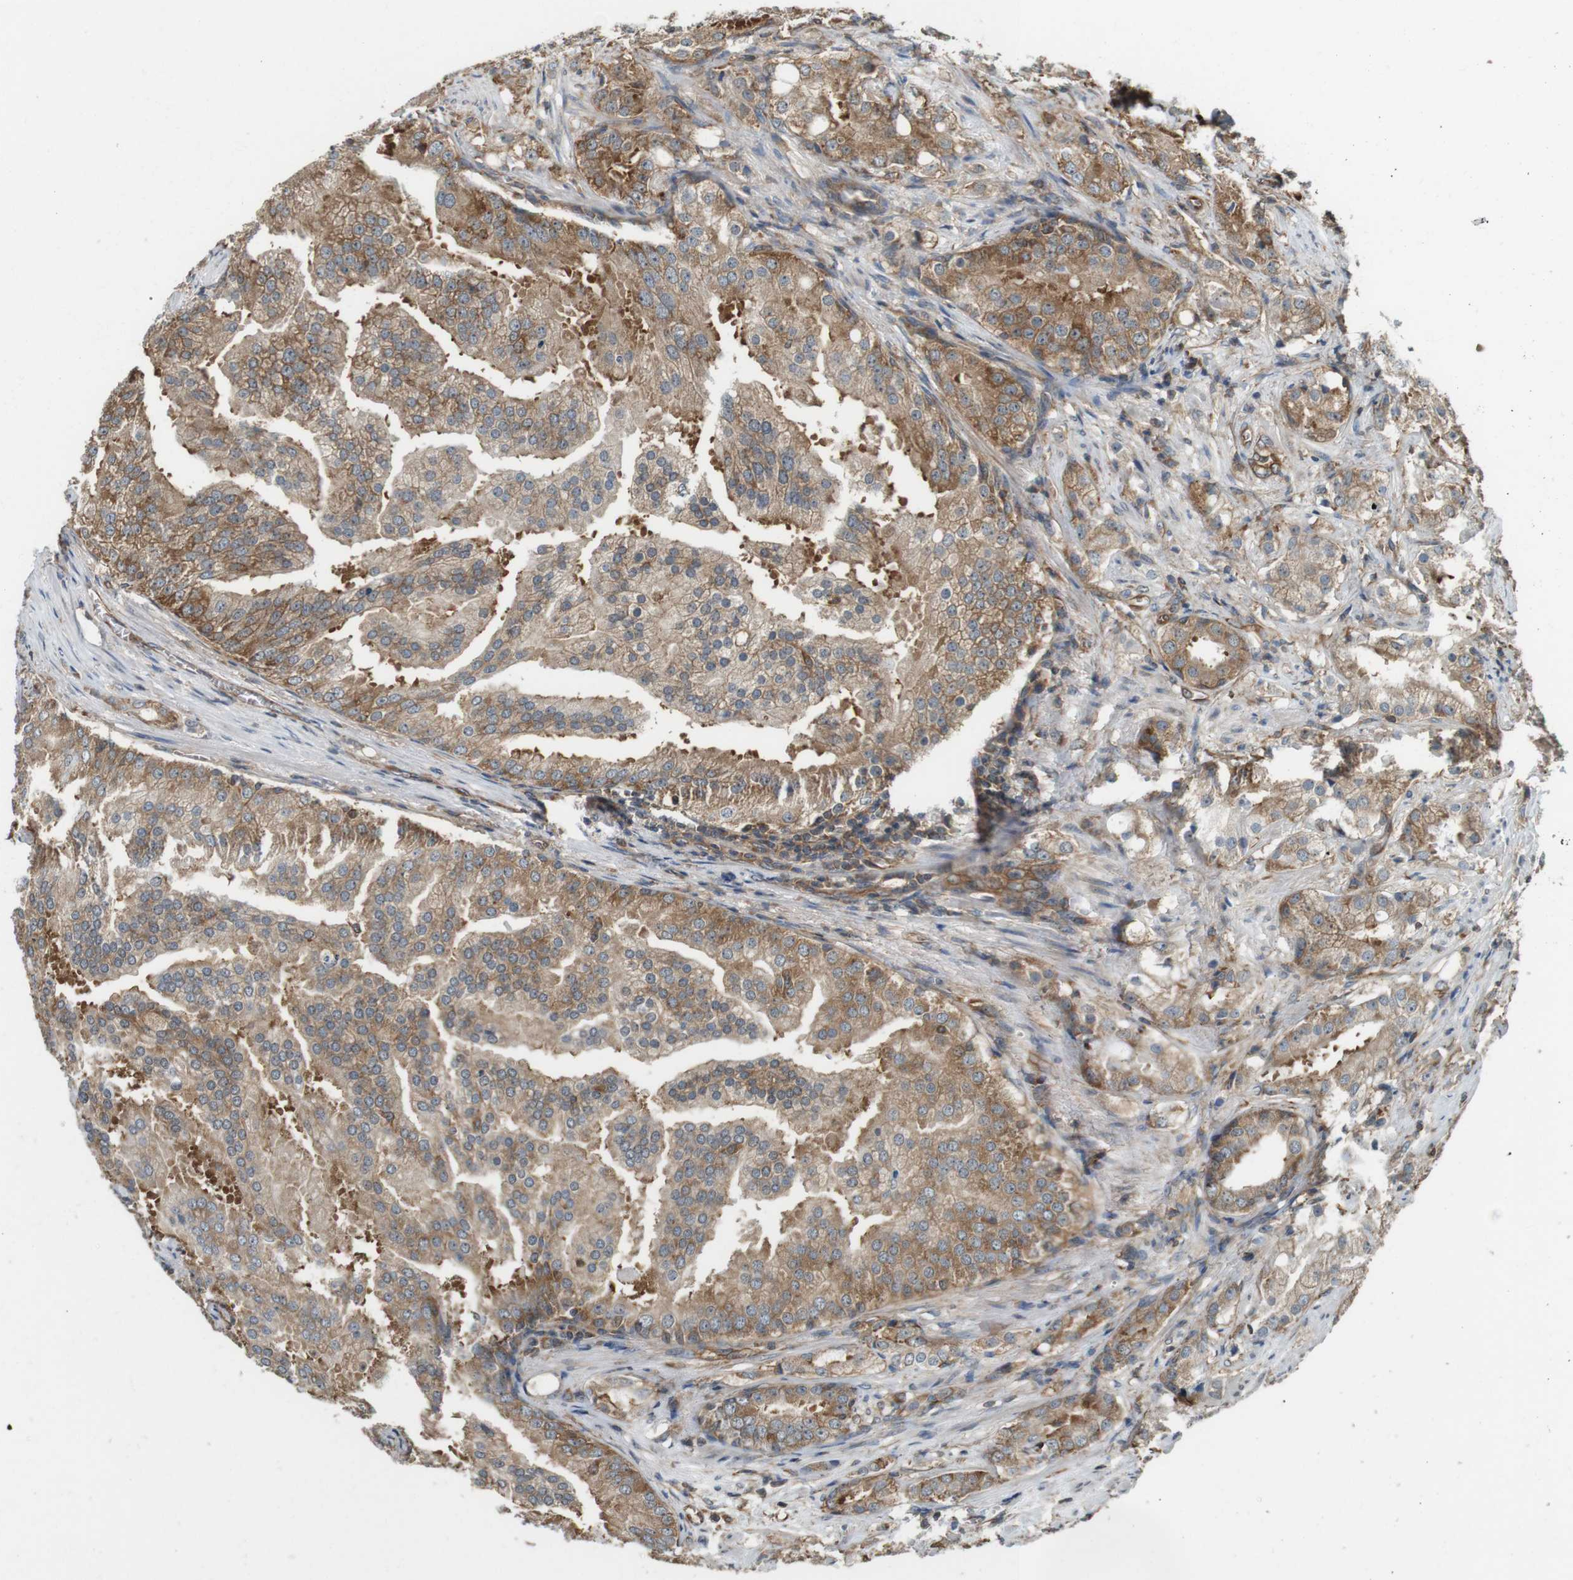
{"staining": {"intensity": "moderate", "quantity": ">75%", "location": "cytoplasmic/membranous"}, "tissue": "prostate cancer", "cell_type": "Tumor cells", "image_type": "cancer", "snomed": [{"axis": "morphology", "description": "Adenocarcinoma, High grade"}, {"axis": "topography", "description": "Prostate"}], "caption": "Tumor cells reveal moderate cytoplasmic/membranous positivity in about >75% of cells in prostate high-grade adenocarcinoma.", "gene": "PA2G4", "patient": {"sex": "male", "age": 64}}